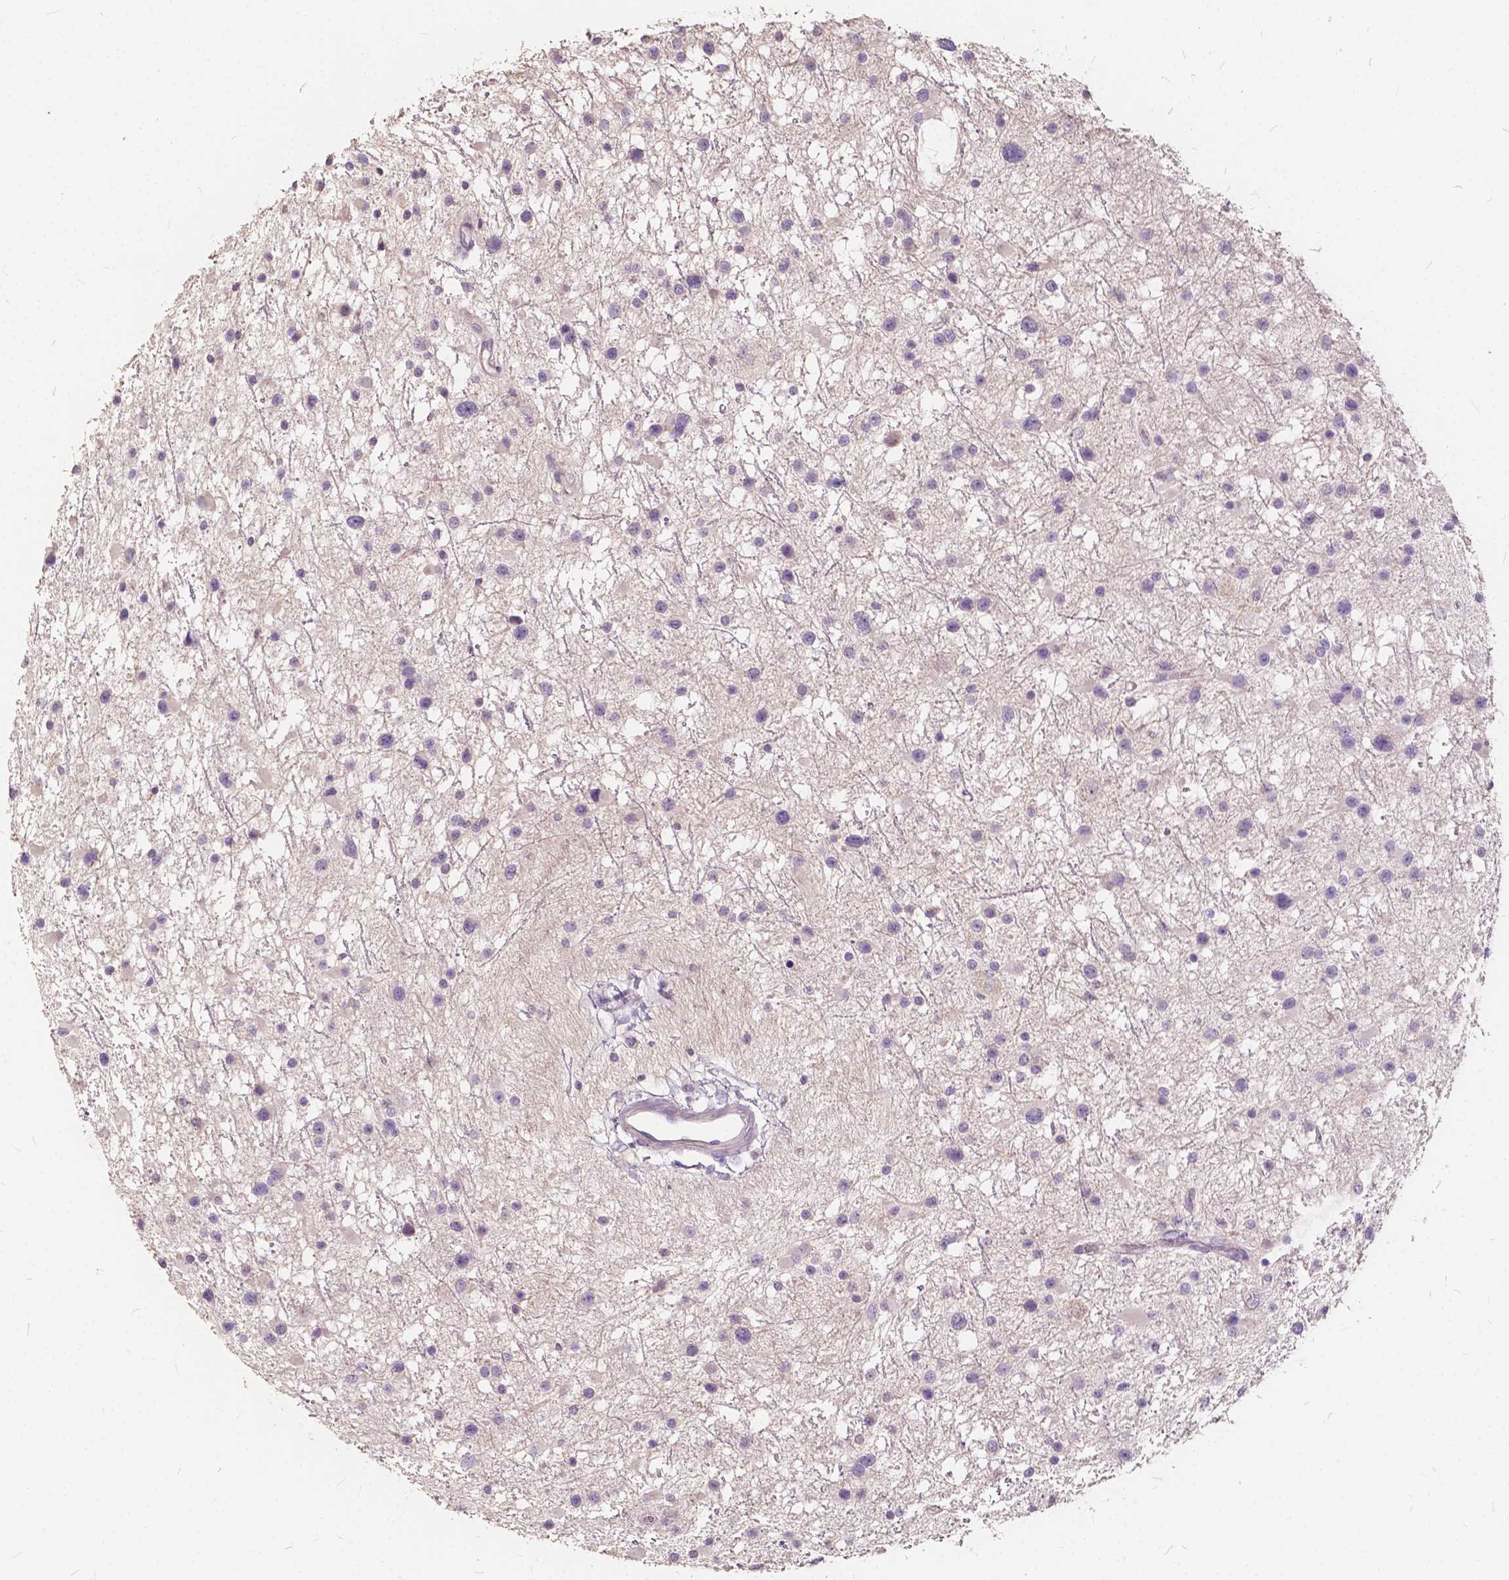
{"staining": {"intensity": "negative", "quantity": "none", "location": "none"}, "tissue": "glioma", "cell_type": "Tumor cells", "image_type": "cancer", "snomed": [{"axis": "morphology", "description": "Glioma, malignant, Low grade"}, {"axis": "topography", "description": "Brain"}], "caption": "IHC histopathology image of human malignant glioma (low-grade) stained for a protein (brown), which displays no positivity in tumor cells.", "gene": "SLC7A8", "patient": {"sex": "female", "age": 32}}